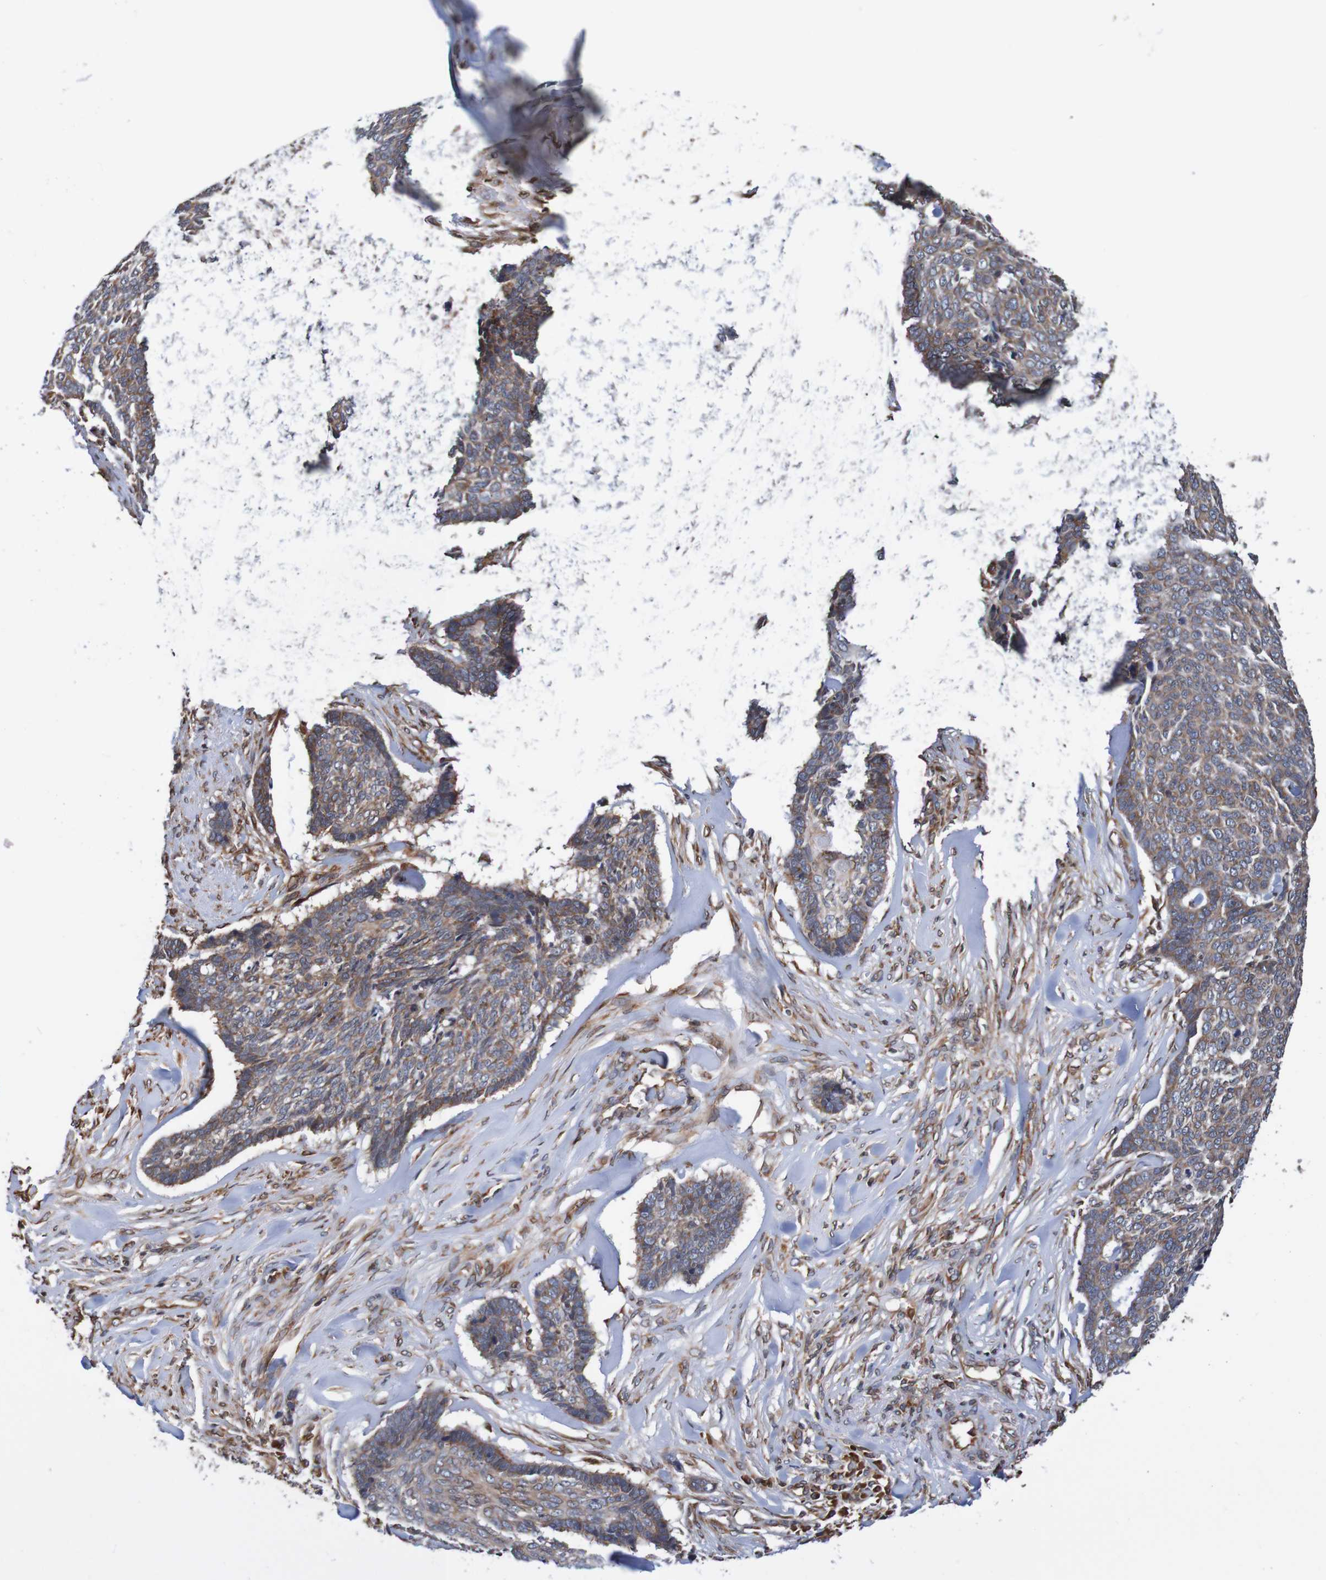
{"staining": {"intensity": "moderate", "quantity": ">75%", "location": "cytoplasmic/membranous"}, "tissue": "skin cancer", "cell_type": "Tumor cells", "image_type": "cancer", "snomed": [{"axis": "morphology", "description": "Basal cell carcinoma"}, {"axis": "topography", "description": "Skin"}], "caption": "About >75% of tumor cells in human skin basal cell carcinoma demonstrate moderate cytoplasmic/membranous protein staining as visualized by brown immunohistochemical staining.", "gene": "TMEM109", "patient": {"sex": "male", "age": 84}}